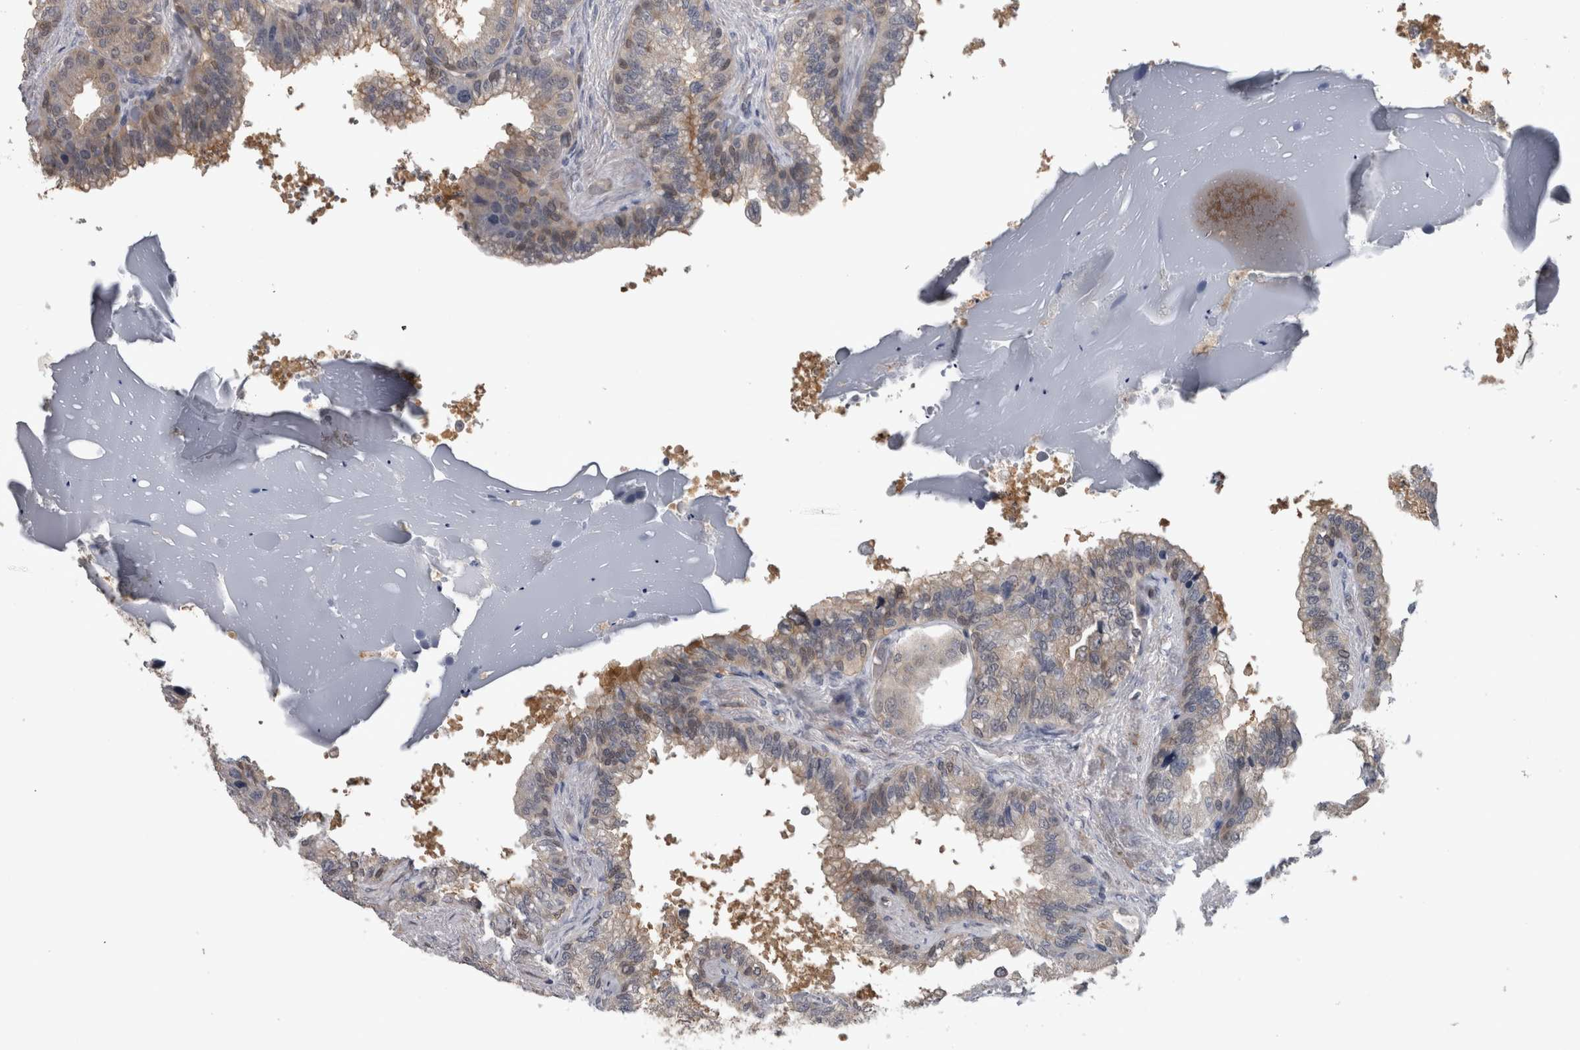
{"staining": {"intensity": "weak", "quantity": "25%-75%", "location": "cytoplasmic/membranous"}, "tissue": "seminal vesicle", "cell_type": "Glandular cells", "image_type": "normal", "snomed": [{"axis": "morphology", "description": "Normal tissue, NOS"}, {"axis": "topography", "description": "Seminal veicle"}], "caption": "Immunohistochemistry (IHC) (DAB) staining of normal human seminal vesicle displays weak cytoplasmic/membranous protein positivity in about 25%-75% of glandular cells.", "gene": "NAPRT", "patient": {"sex": "male", "age": 46}}